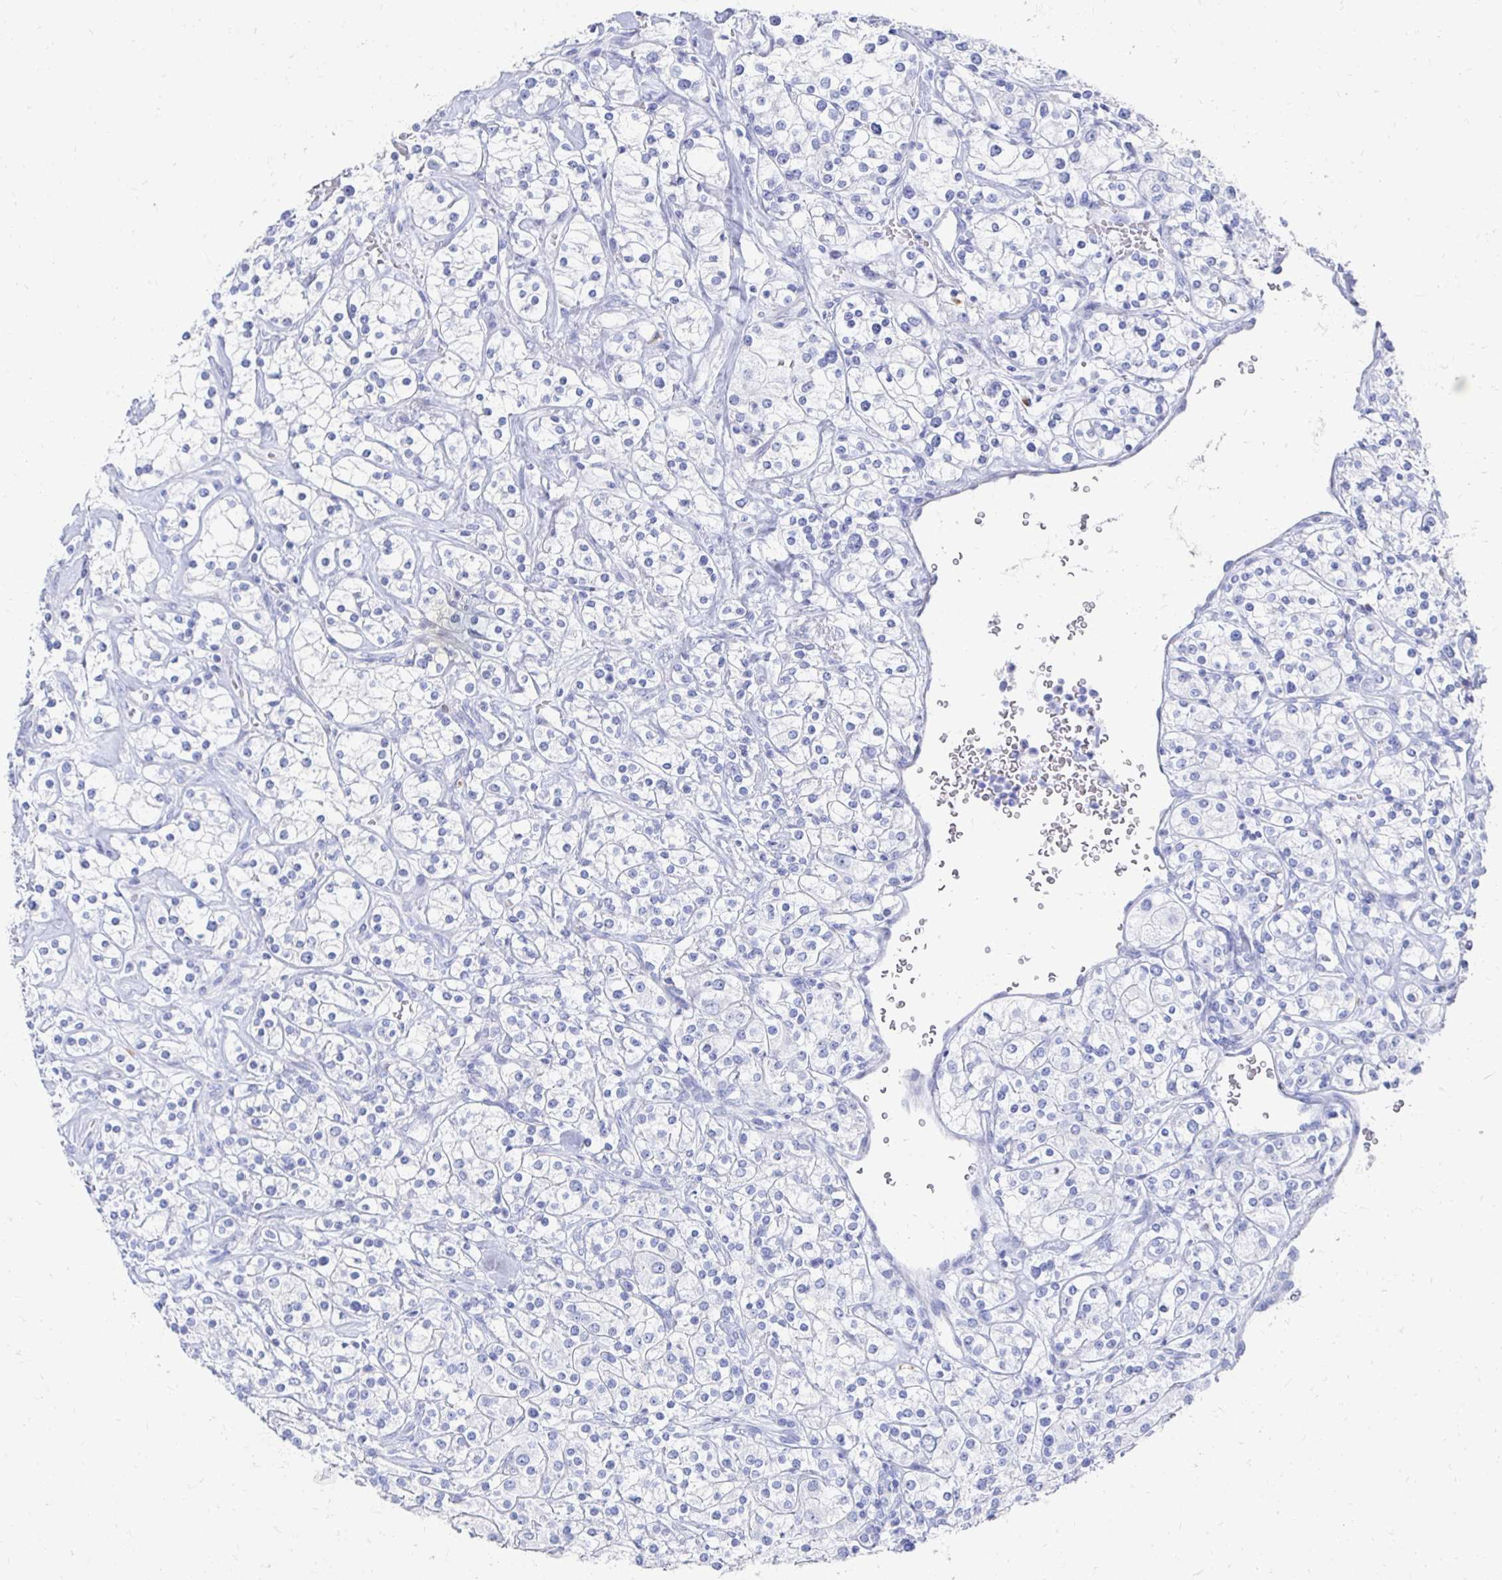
{"staining": {"intensity": "negative", "quantity": "none", "location": "none"}, "tissue": "renal cancer", "cell_type": "Tumor cells", "image_type": "cancer", "snomed": [{"axis": "morphology", "description": "Adenocarcinoma, NOS"}, {"axis": "topography", "description": "Kidney"}], "caption": "Tumor cells are negative for brown protein staining in adenocarcinoma (renal).", "gene": "CST6", "patient": {"sex": "male", "age": 77}}